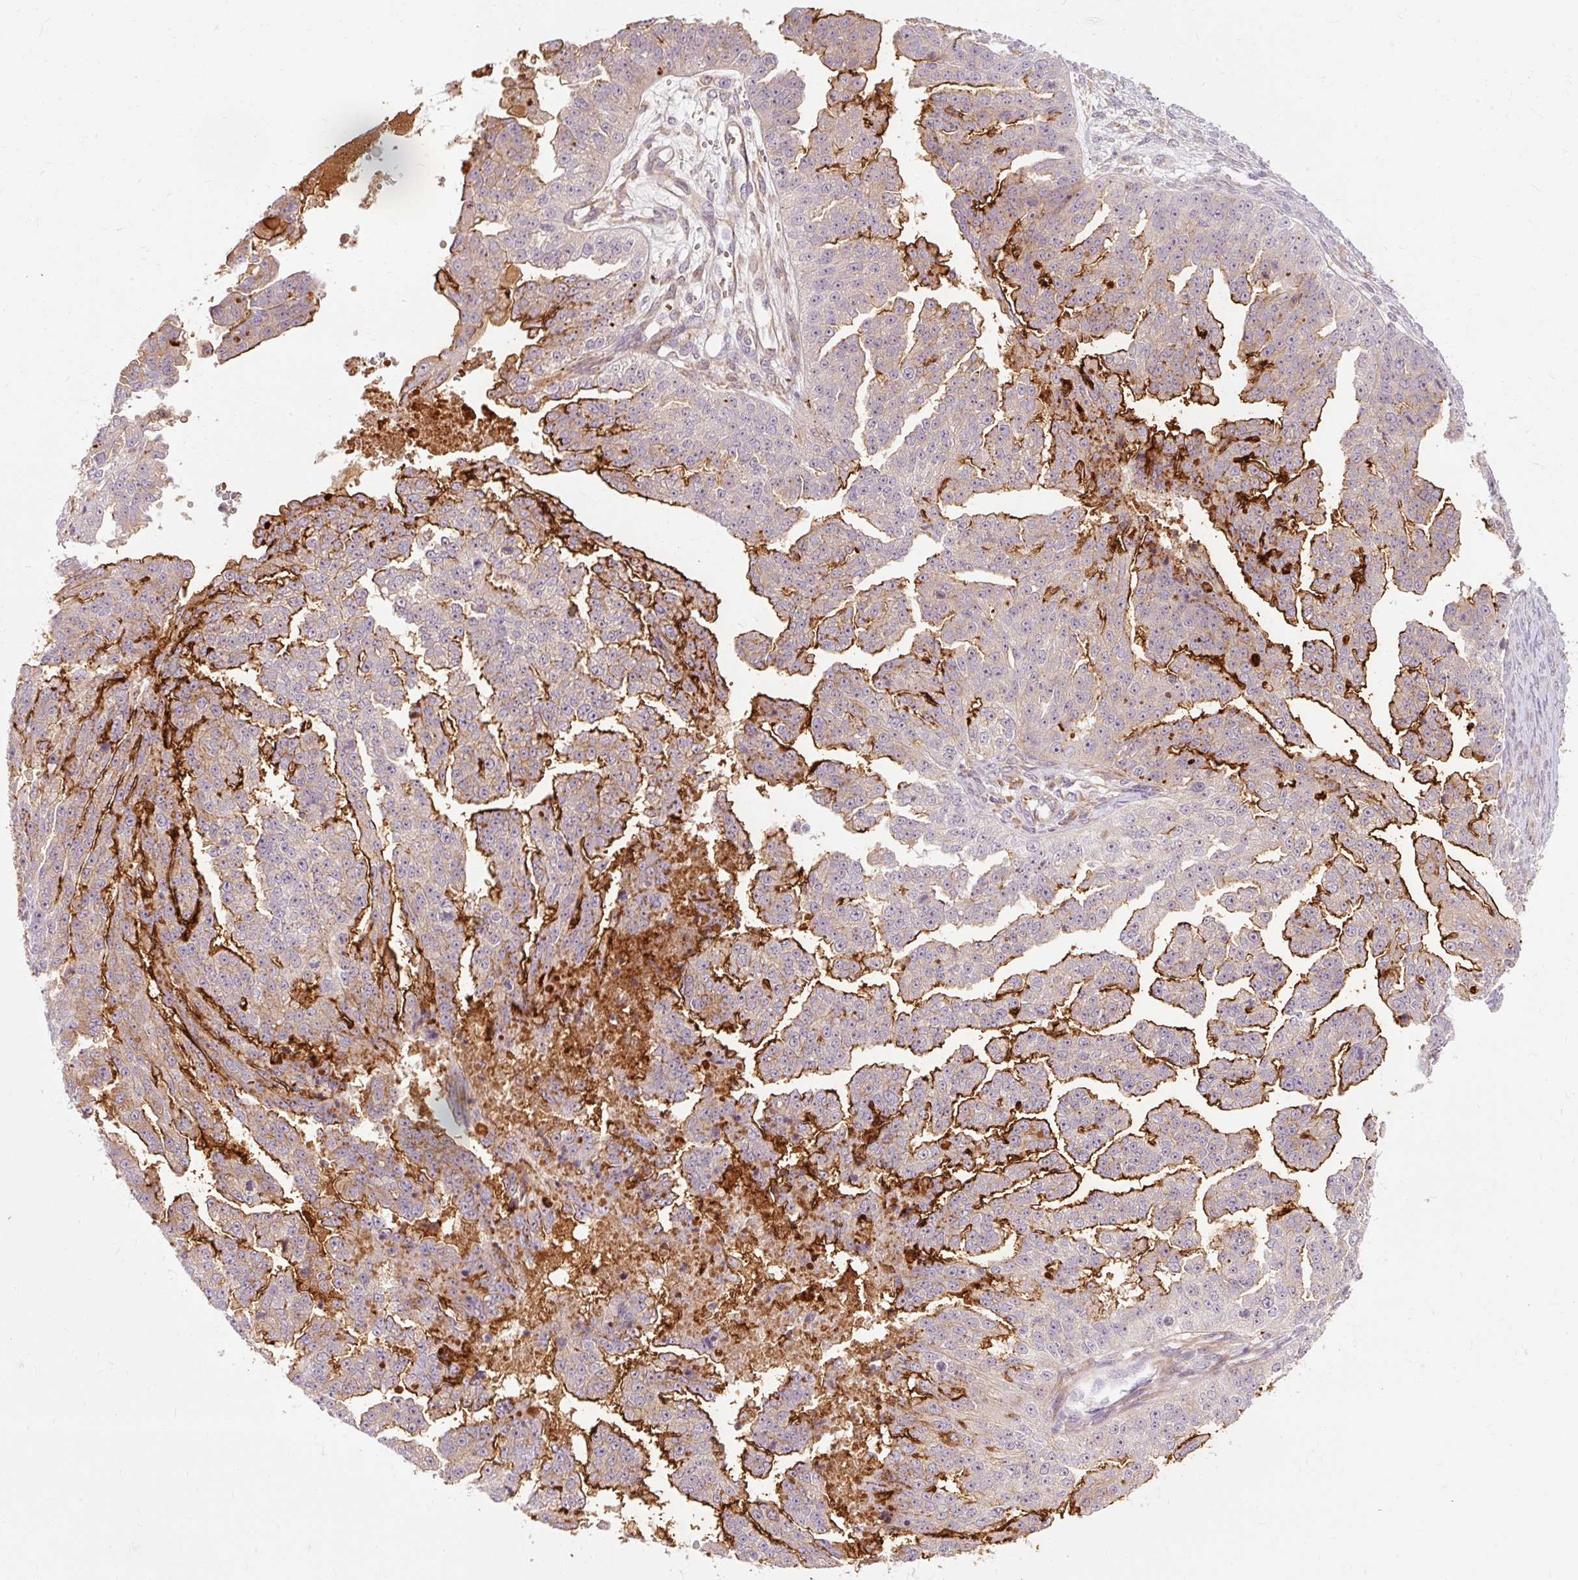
{"staining": {"intensity": "strong", "quantity": "25%-75%", "location": "cytoplasmic/membranous"}, "tissue": "ovarian cancer", "cell_type": "Tumor cells", "image_type": "cancer", "snomed": [{"axis": "morphology", "description": "Cystadenocarcinoma, serous, NOS"}, {"axis": "topography", "description": "Ovary"}], "caption": "Immunohistochemical staining of human serous cystadenocarcinoma (ovarian) displays high levels of strong cytoplasmic/membranous protein staining in approximately 25%-75% of tumor cells.", "gene": "CEBPZ", "patient": {"sex": "female", "age": 58}}